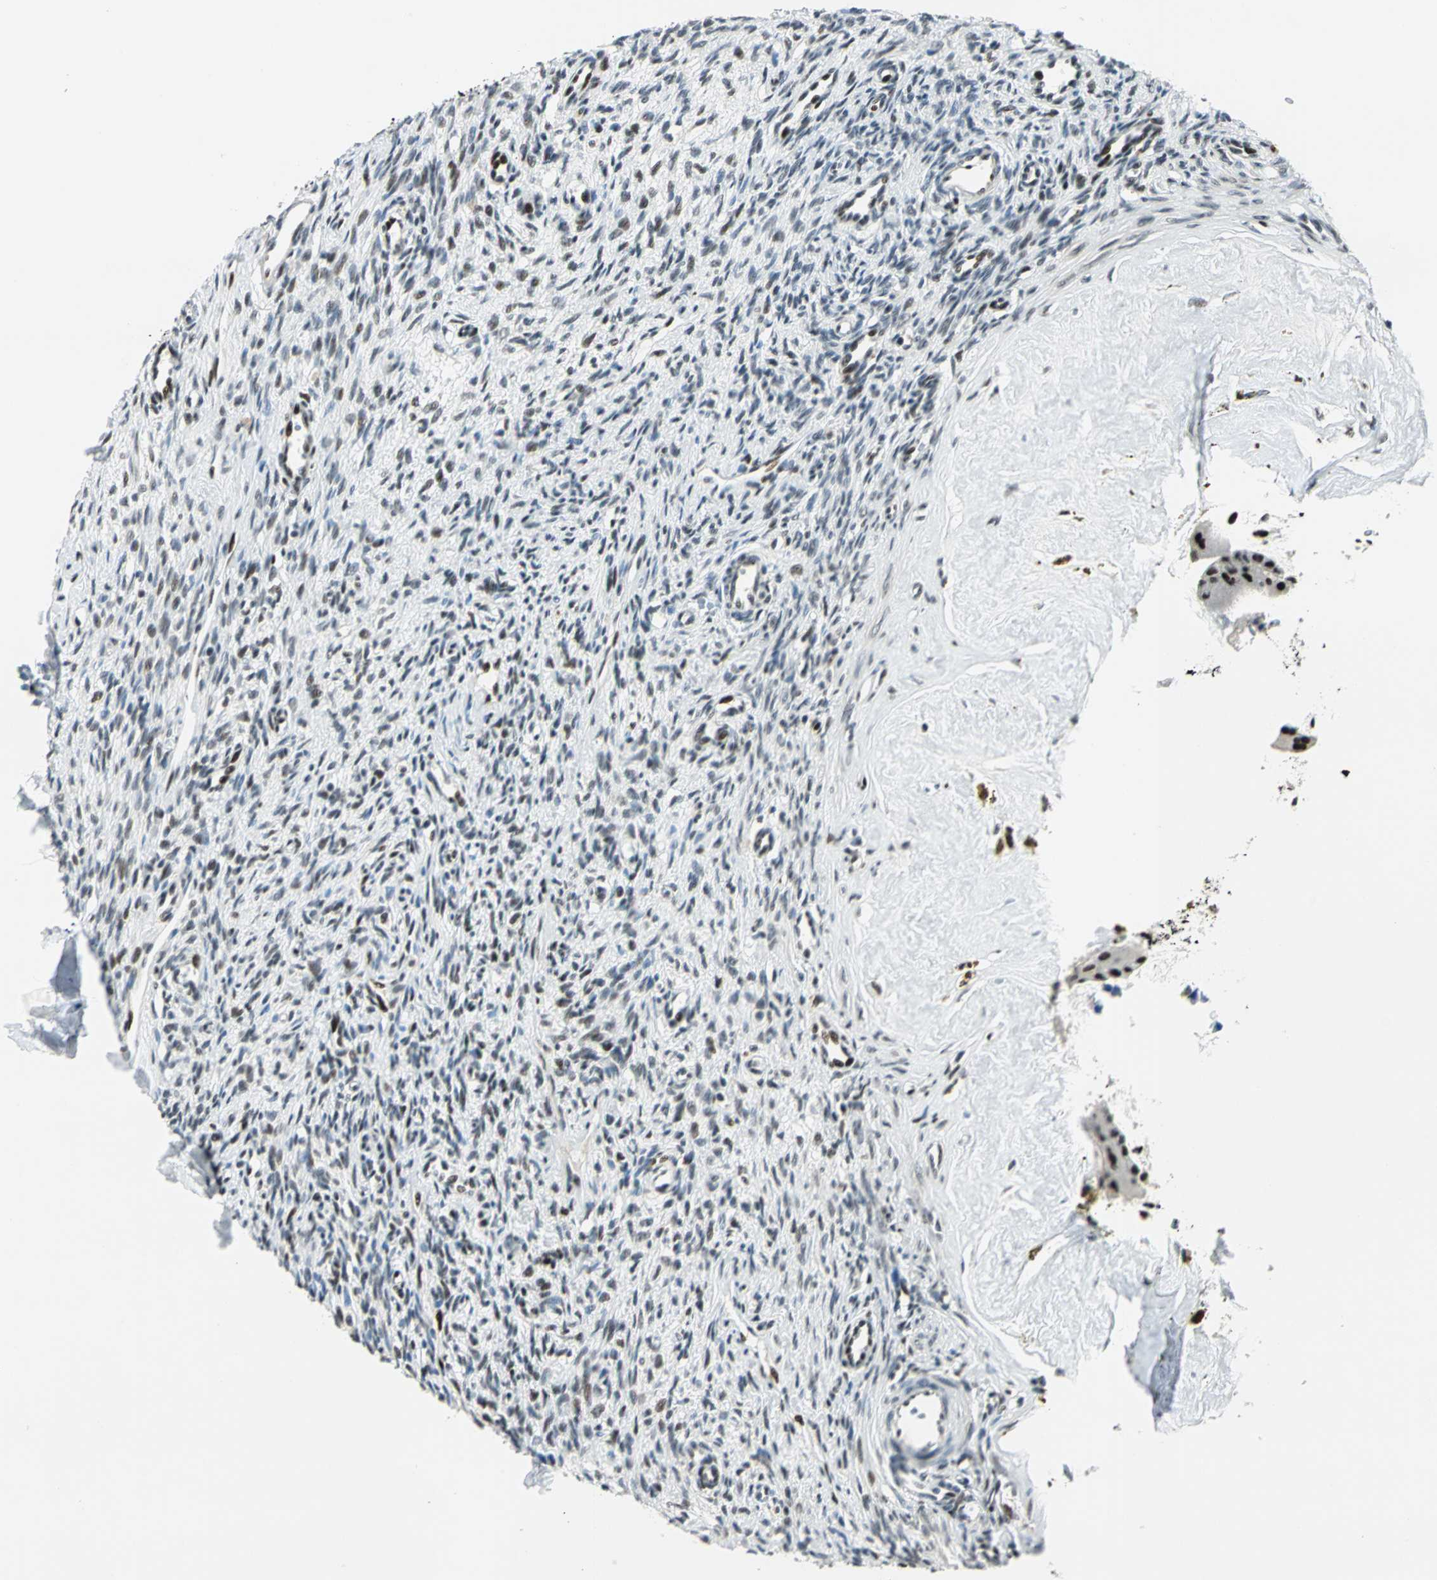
{"staining": {"intensity": "moderate", "quantity": "25%-75%", "location": "nuclear"}, "tissue": "ovary", "cell_type": "Ovarian stroma cells", "image_type": "normal", "snomed": [{"axis": "morphology", "description": "Normal tissue, NOS"}, {"axis": "topography", "description": "Ovary"}], "caption": "The photomicrograph displays staining of unremarkable ovary, revealing moderate nuclear protein positivity (brown color) within ovarian stroma cells.", "gene": "KAT6B", "patient": {"sex": "female", "age": 33}}